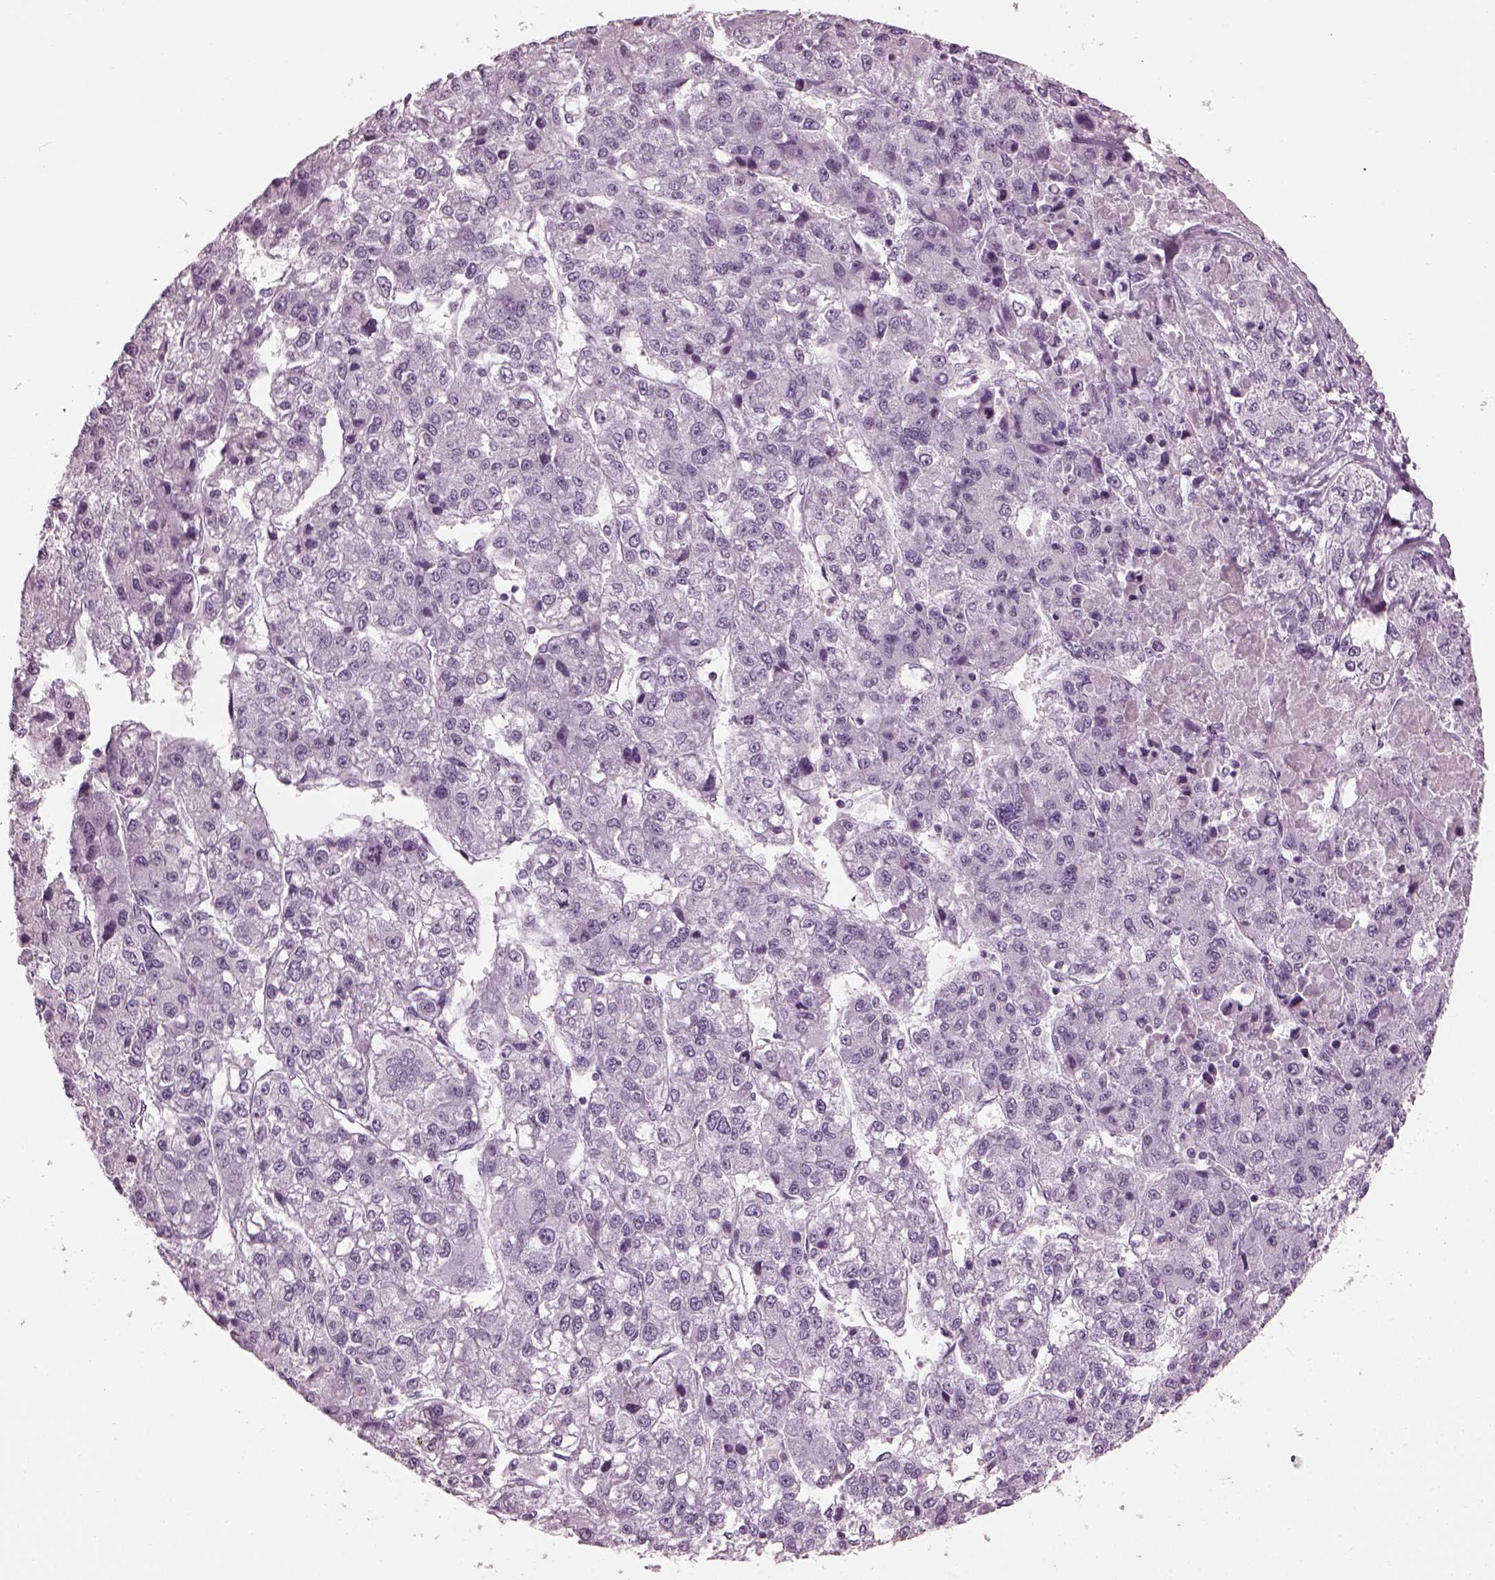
{"staining": {"intensity": "negative", "quantity": "none", "location": "none"}, "tissue": "liver cancer", "cell_type": "Tumor cells", "image_type": "cancer", "snomed": [{"axis": "morphology", "description": "Carcinoma, Hepatocellular, NOS"}, {"axis": "topography", "description": "Liver"}], "caption": "Immunohistochemistry (IHC) histopathology image of neoplastic tissue: liver cancer stained with DAB reveals no significant protein staining in tumor cells.", "gene": "ADGRG2", "patient": {"sex": "male", "age": 56}}